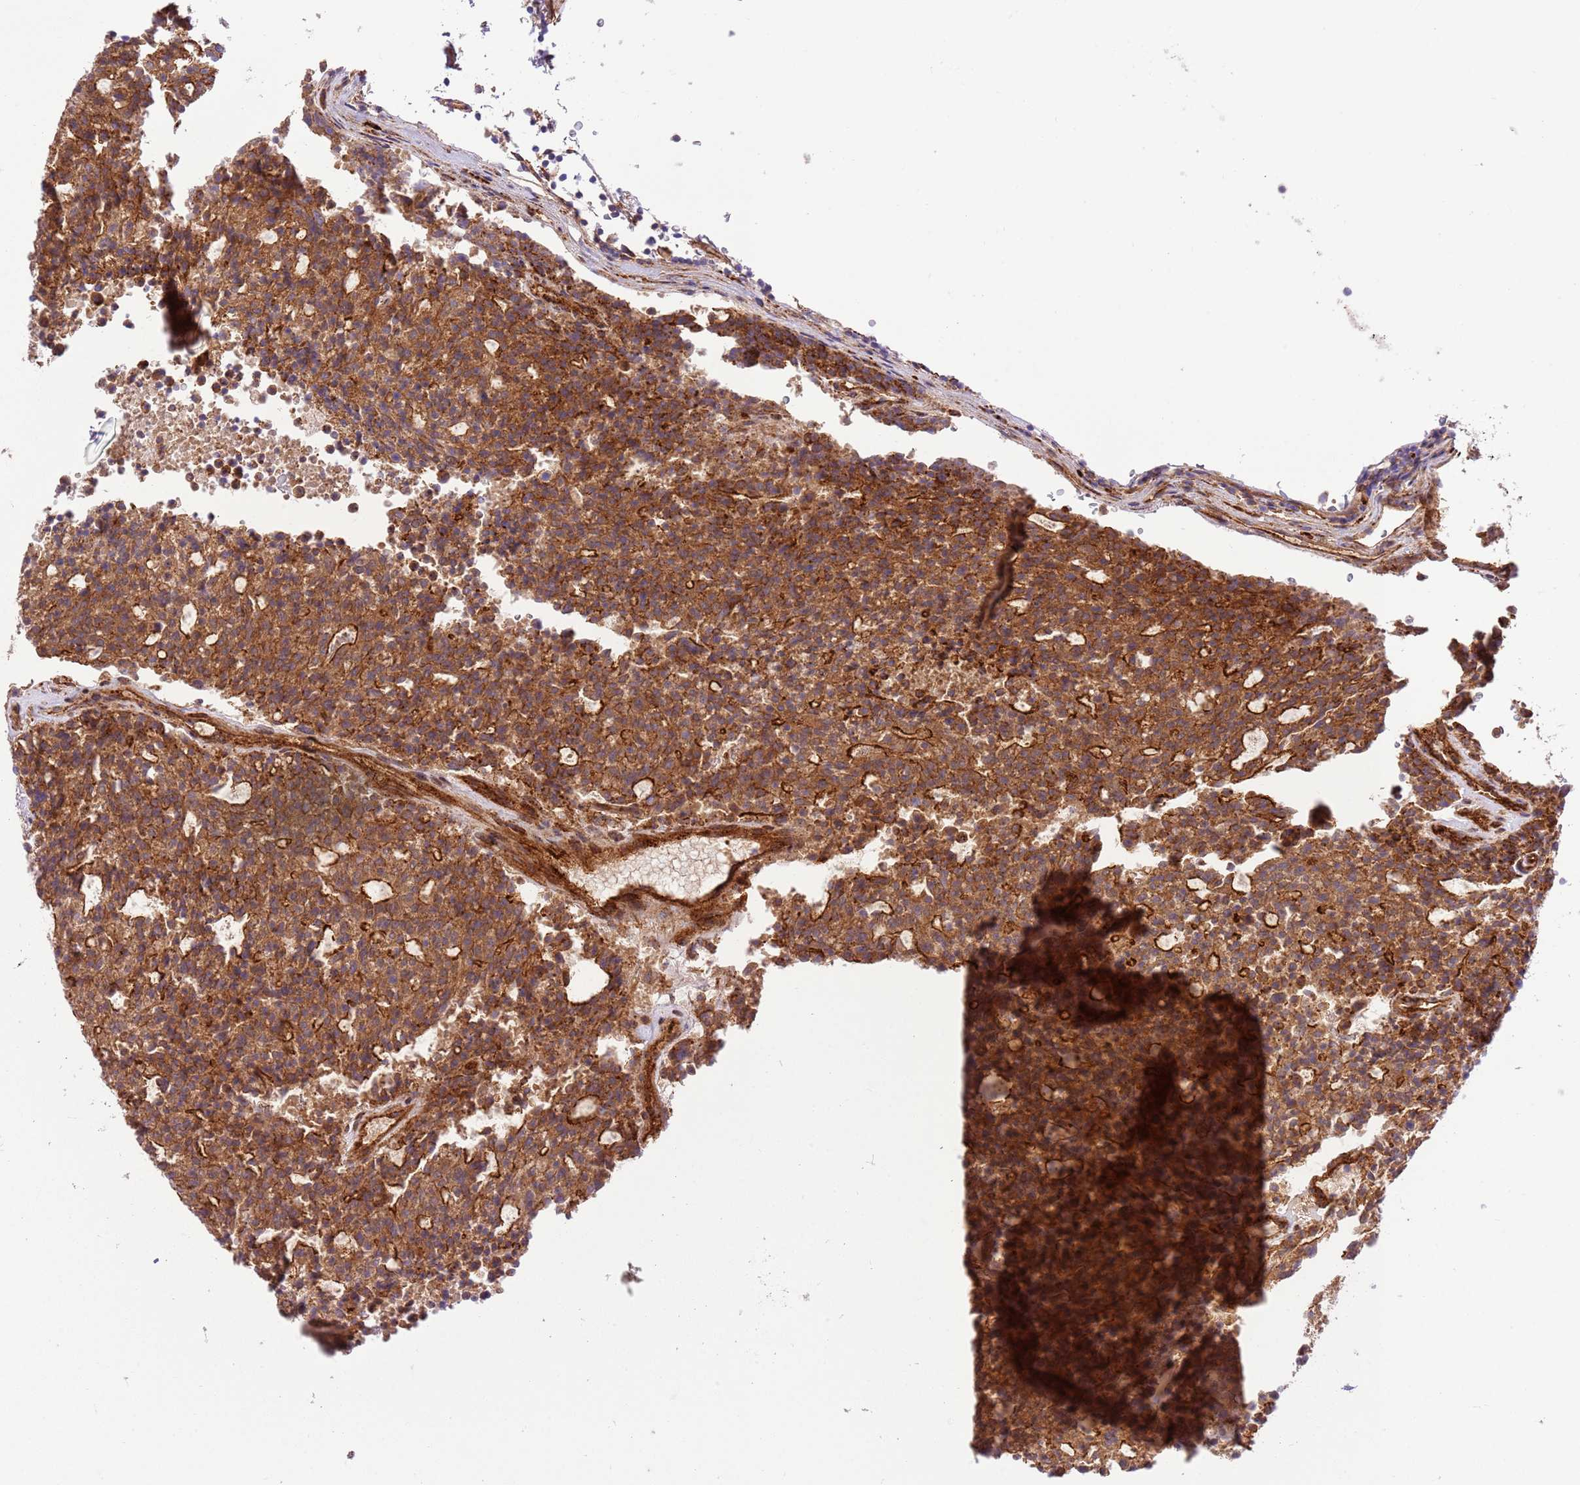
{"staining": {"intensity": "strong", "quantity": ">75%", "location": "cytoplasmic/membranous"}, "tissue": "carcinoid", "cell_type": "Tumor cells", "image_type": "cancer", "snomed": [{"axis": "morphology", "description": "Carcinoid, malignant, NOS"}, {"axis": "topography", "description": "Pancreas"}], "caption": "Human carcinoid stained for a protein (brown) shows strong cytoplasmic/membranous positive positivity in approximately >75% of tumor cells.", "gene": "EFCAB8", "patient": {"sex": "female", "age": 54}}